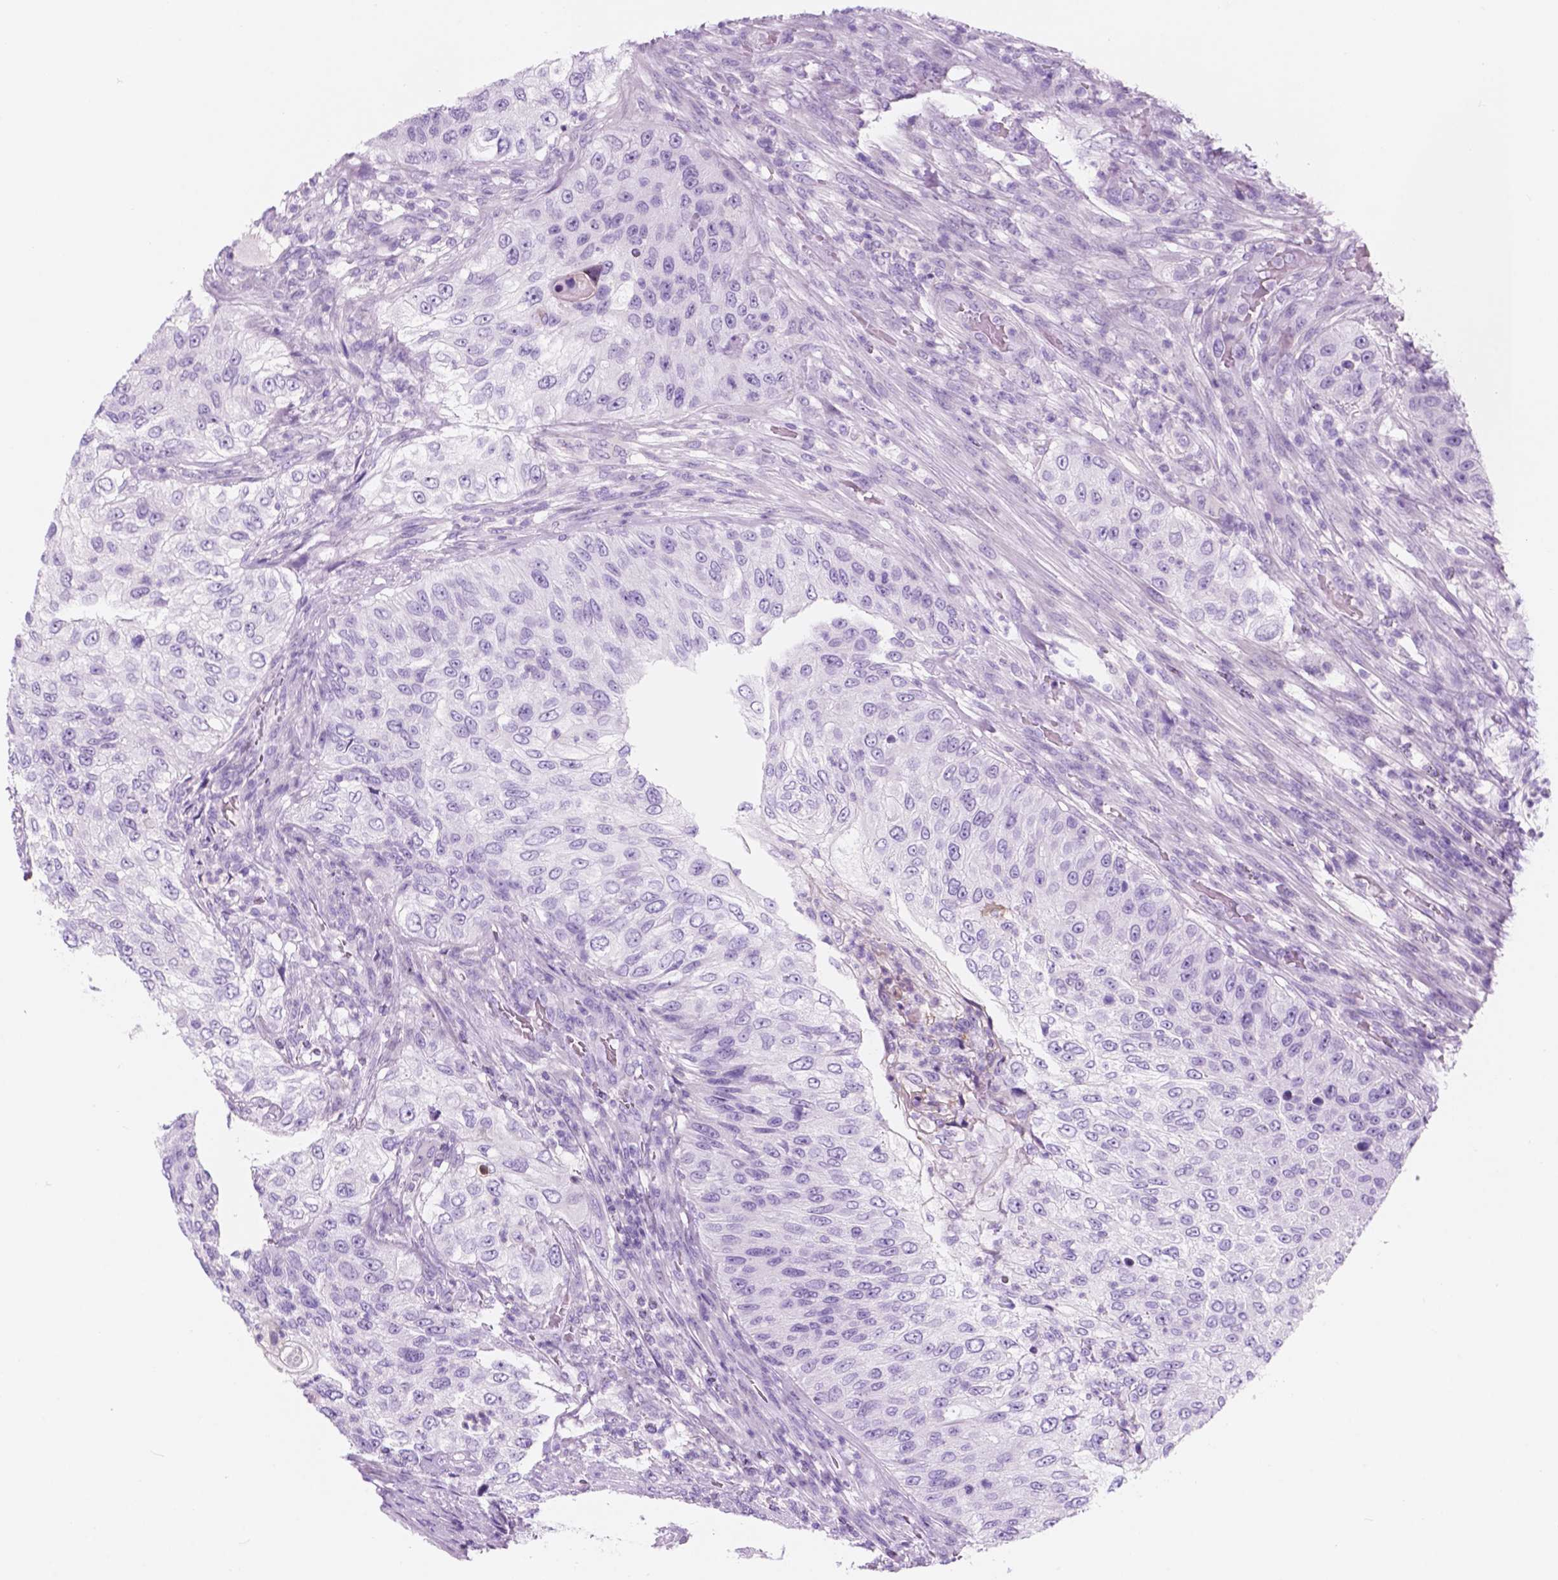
{"staining": {"intensity": "negative", "quantity": "none", "location": "none"}, "tissue": "urothelial cancer", "cell_type": "Tumor cells", "image_type": "cancer", "snomed": [{"axis": "morphology", "description": "Urothelial carcinoma, High grade"}, {"axis": "topography", "description": "Urinary bladder"}], "caption": "The image demonstrates no staining of tumor cells in urothelial cancer. Nuclei are stained in blue.", "gene": "CUZD1", "patient": {"sex": "female", "age": 60}}